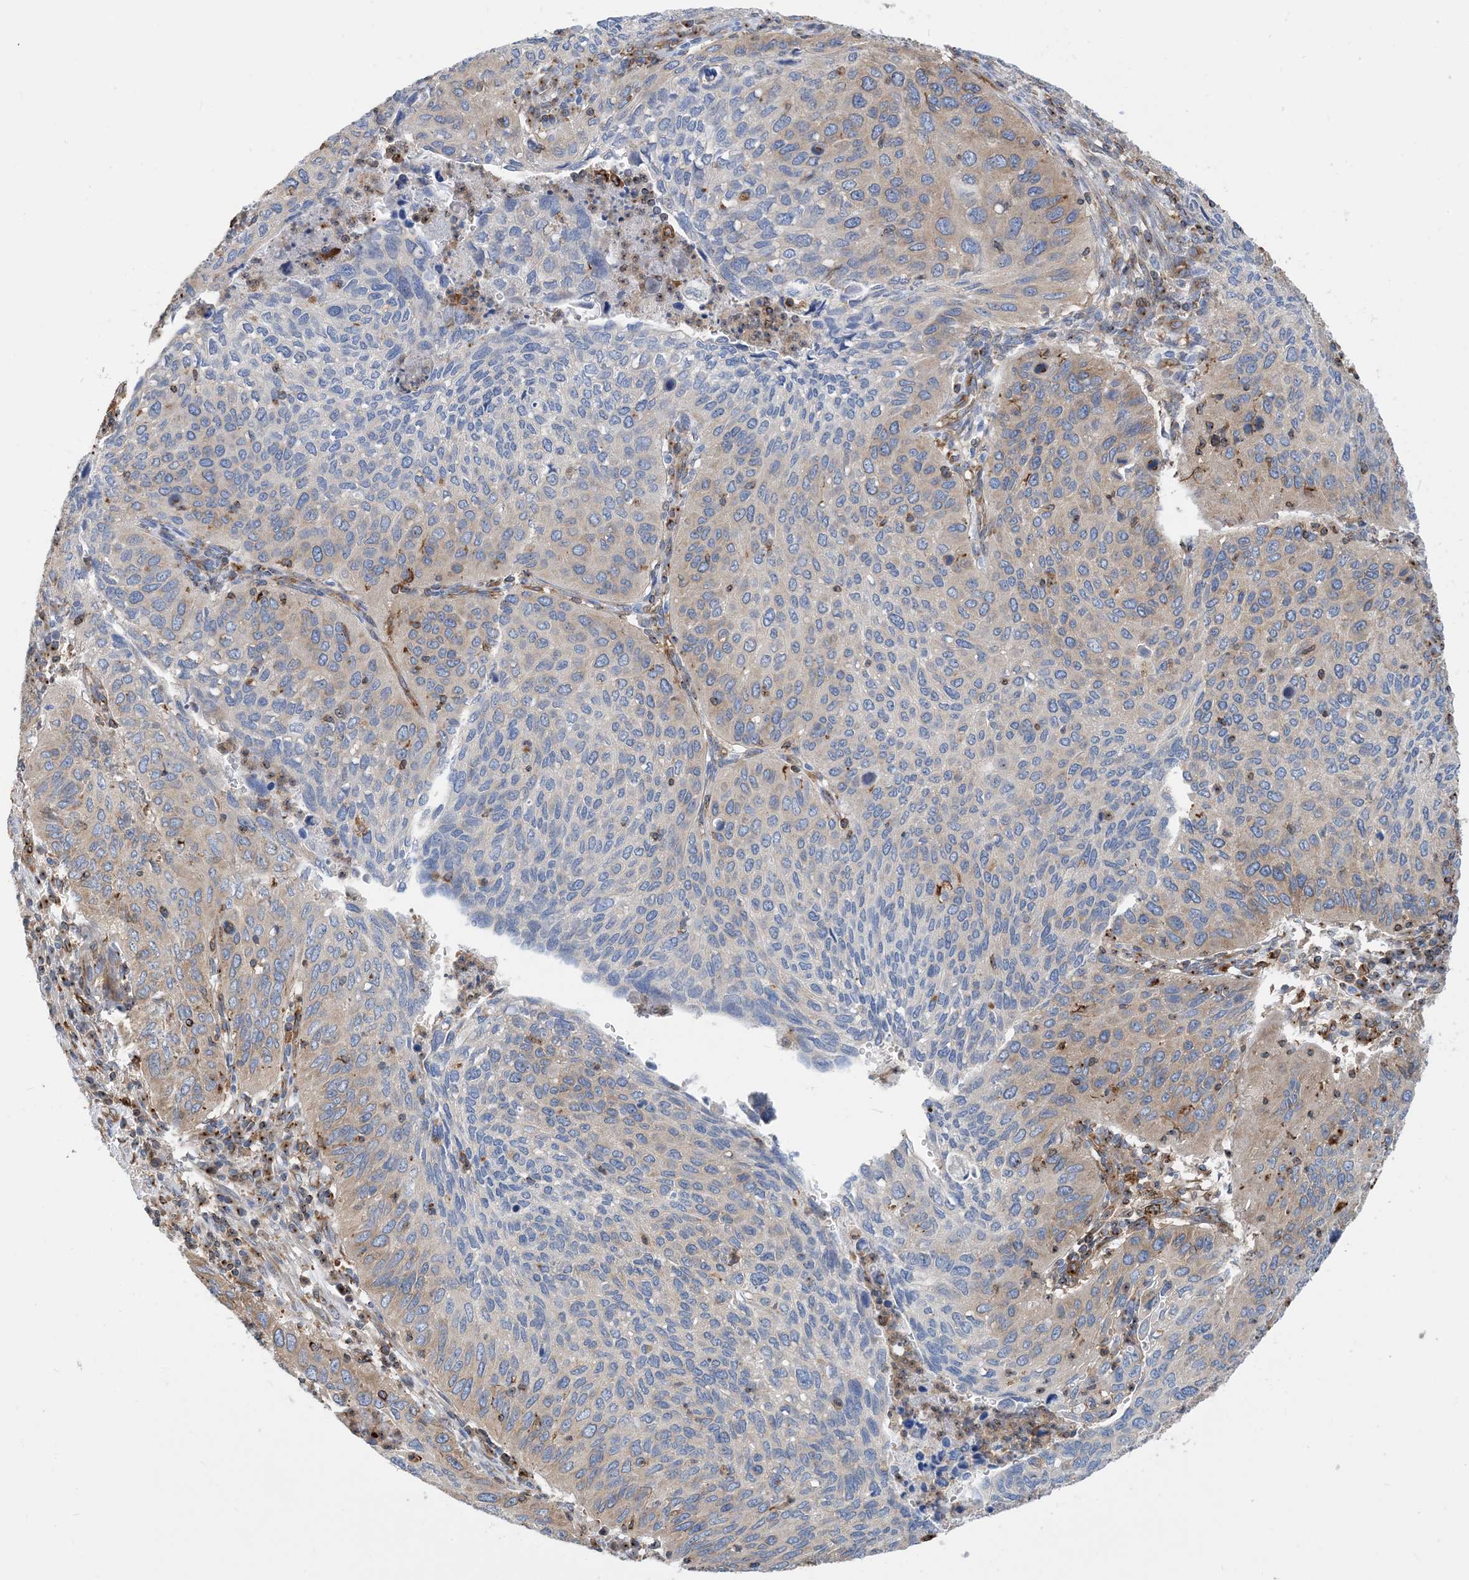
{"staining": {"intensity": "weak", "quantity": "25%-75%", "location": "cytoplasmic/membranous"}, "tissue": "cervical cancer", "cell_type": "Tumor cells", "image_type": "cancer", "snomed": [{"axis": "morphology", "description": "Squamous cell carcinoma, NOS"}, {"axis": "topography", "description": "Cervix"}], "caption": "Squamous cell carcinoma (cervical) stained for a protein (brown) displays weak cytoplasmic/membranous positive positivity in approximately 25%-75% of tumor cells.", "gene": "DYNC1LI1", "patient": {"sex": "female", "age": 38}}